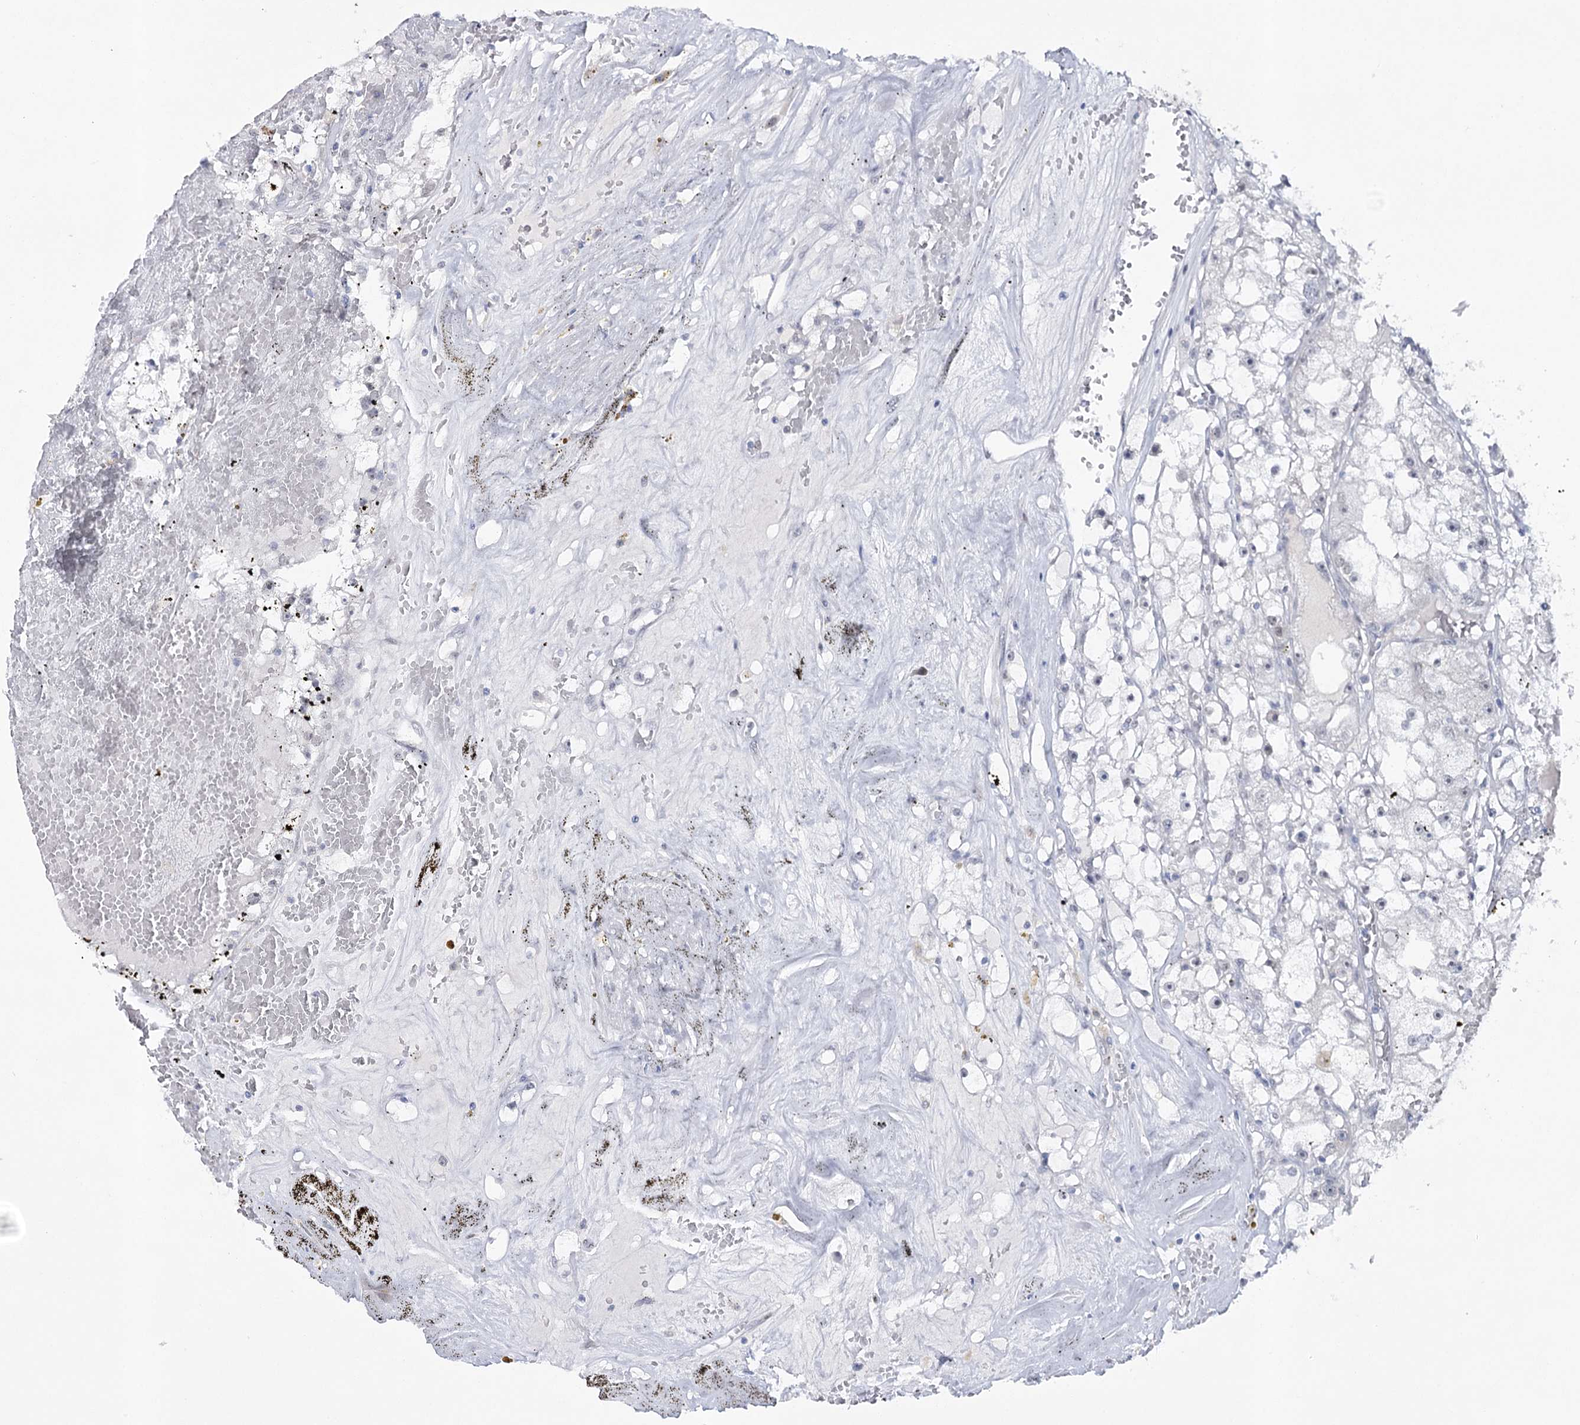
{"staining": {"intensity": "negative", "quantity": "none", "location": "none"}, "tissue": "renal cancer", "cell_type": "Tumor cells", "image_type": "cancer", "snomed": [{"axis": "morphology", "description": "Adenocarcinoma, NOS"}, {"axis": "topography", "description": "Kidney"}], "caption": "This is an immunohistochemistry (IHC) histopathology image of renal cancer (adenocarcinoma). There is no positivity in tumor cells.", "gene": "ZC3H8", "patient": {"sex": "male", "age": 56}}